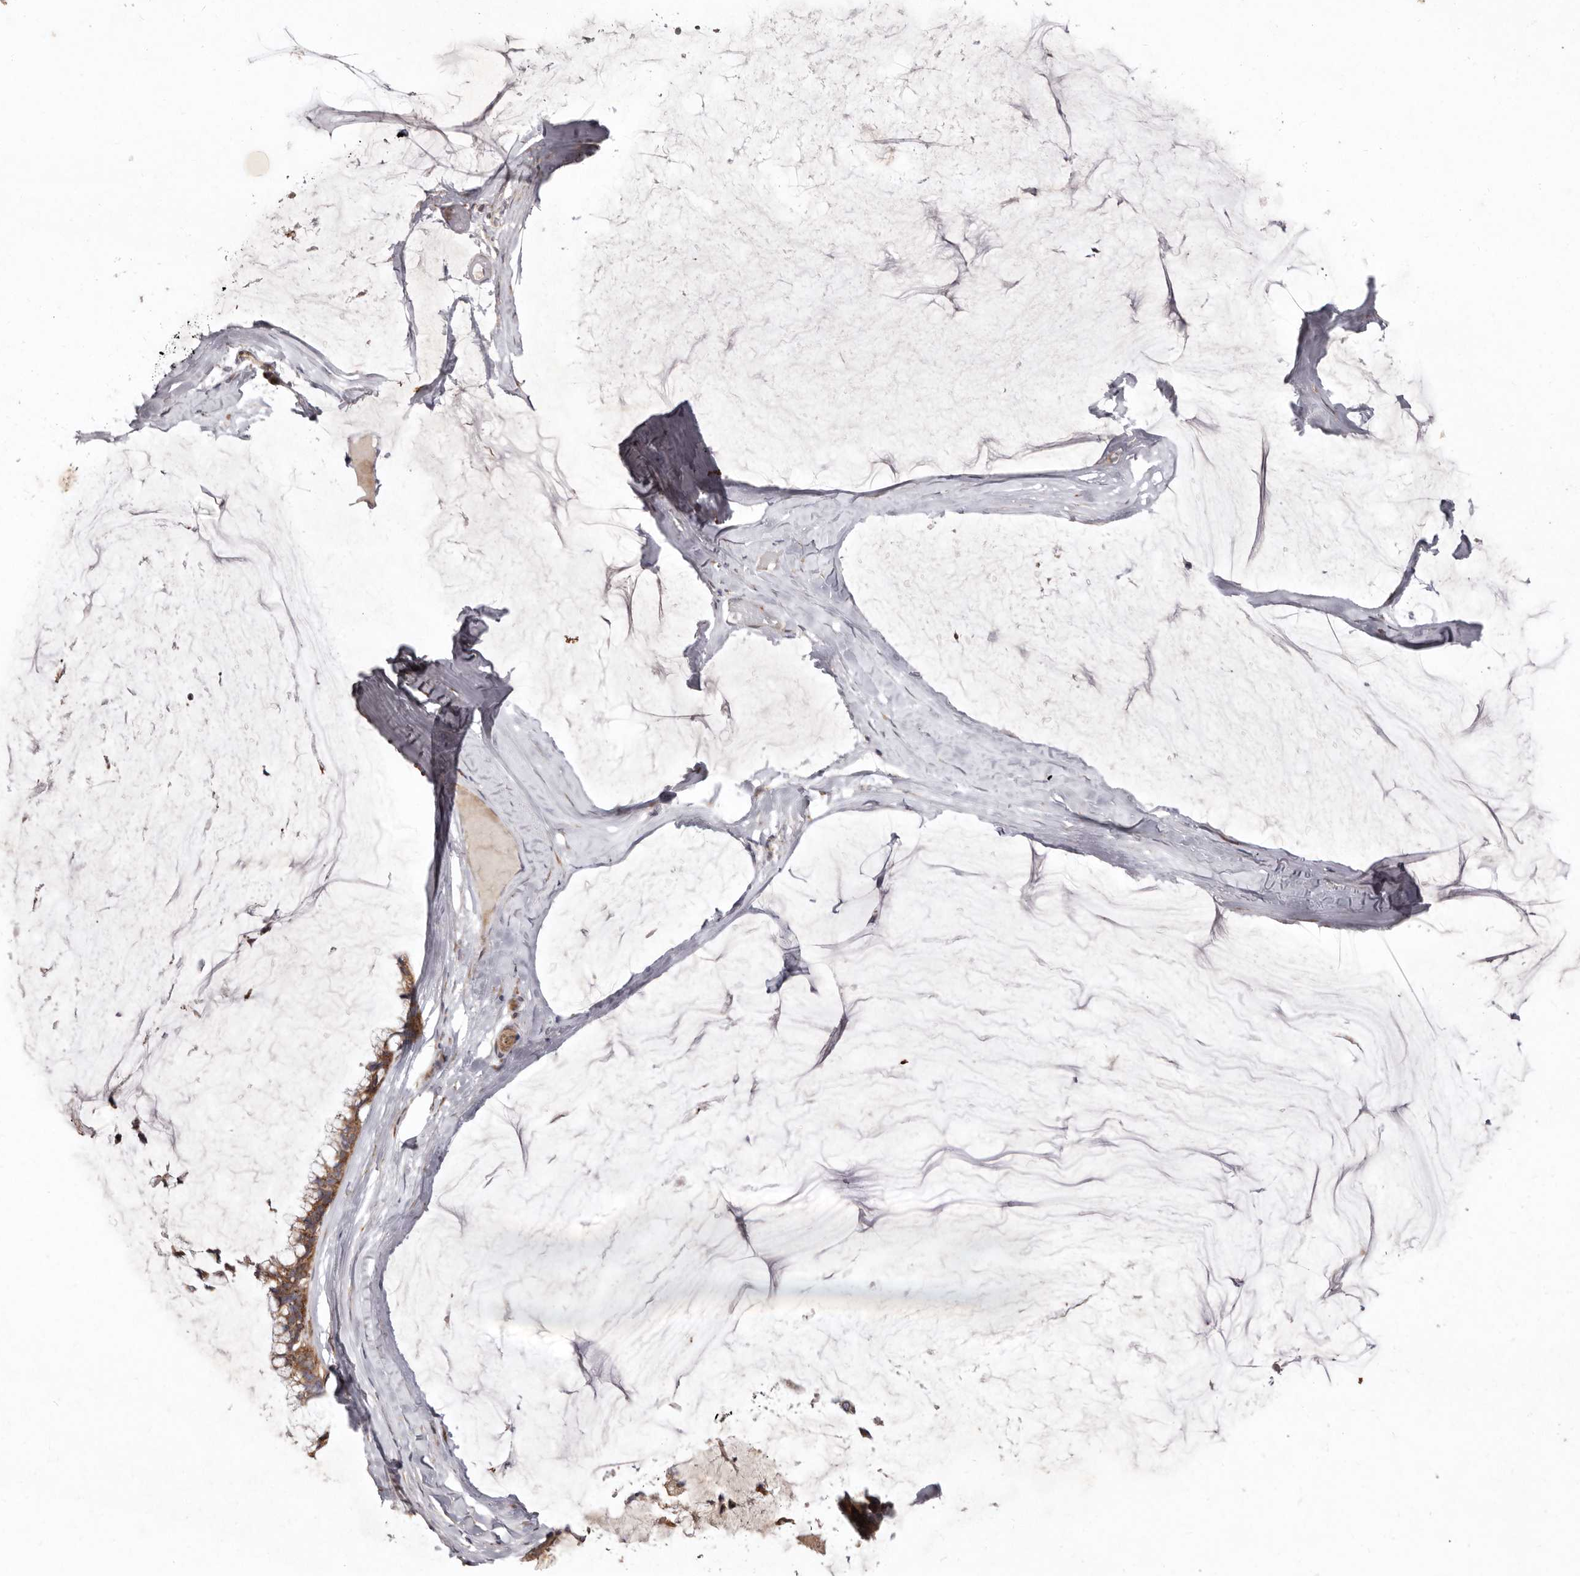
{"staining": {"intensity": "moderate", "quantity": ">75%", "location": "cytoplasmic/membranous"}, "tissue": "ovarian cancer", "cell_type": "Tumor cells", "image_type": "cancer", "snomed": [{"axis": "morphology", "description": "Cystadenocarcinoma, mucinous, NOS"}, {"axis": "topography", "description": "Ovary"}], "caption": "A medium amount of moderate cytoplasmic/membranous staining is seen in approximately >75% of tumor cells in mucinous cystadenocarcinoma (ovarian) tissue.", "gene": "FLAD1", "patient": {"sex": "female", "age": 39}}